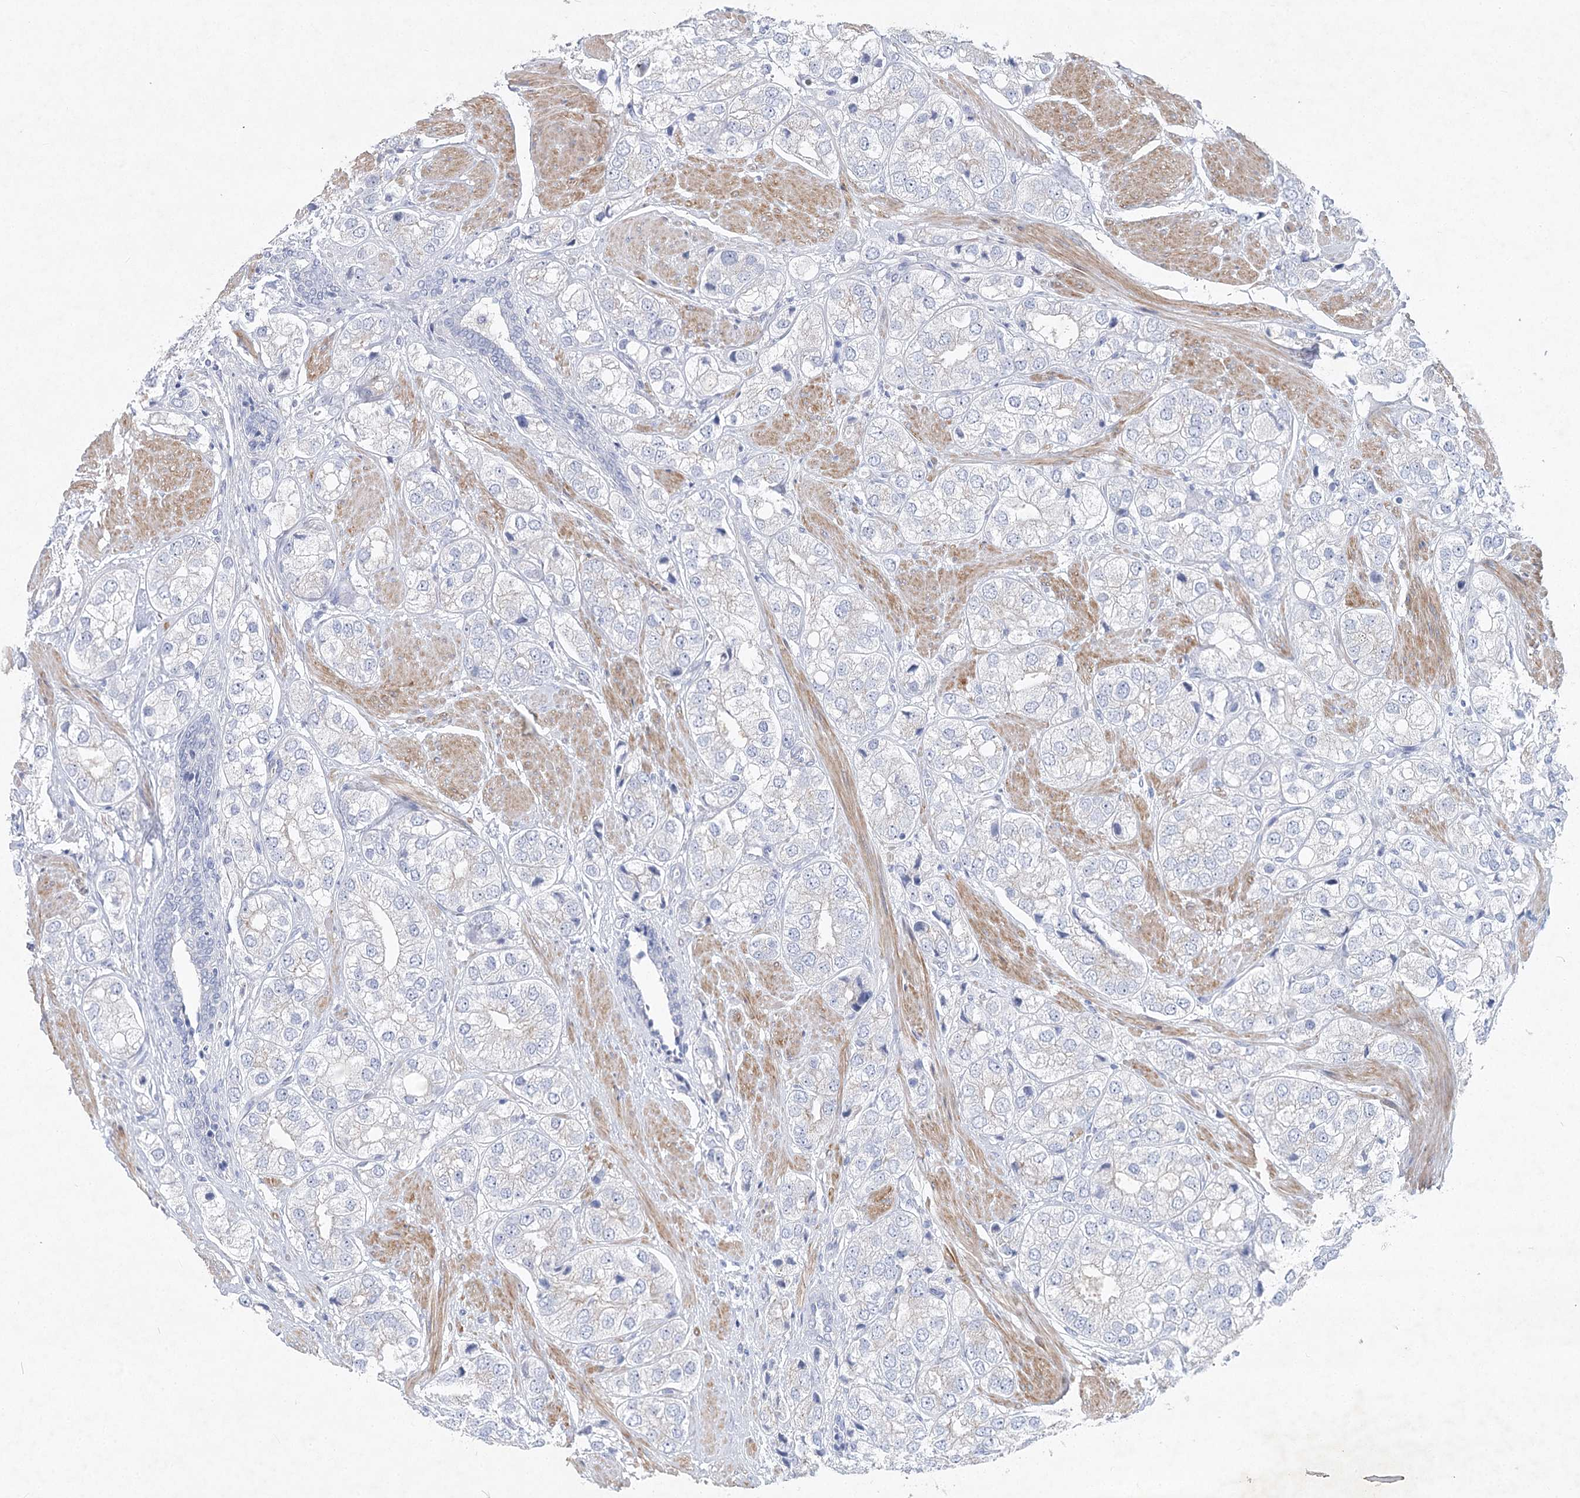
{"staining": {"intensity": "negative", "quantity": "none", "location": "none"}, "tissue": "prostate cancer", "cell_type": "Tumor cells", "image_type": "cancer", "snomed": [{"axis": "morphology", "description": "Adenocarcinoma, High grade"}, {"axis": "topography", "description": "Prostate"}], "caption": "High power microscopy micrograph of an immunohistochemistry (IHC) micrograph of prostate cancer (high-grade adenocarcinoma), revealing no significant staining in tumor cells.", "gene": "WDR74", "patient": {"sex": "male", "age": 50}}